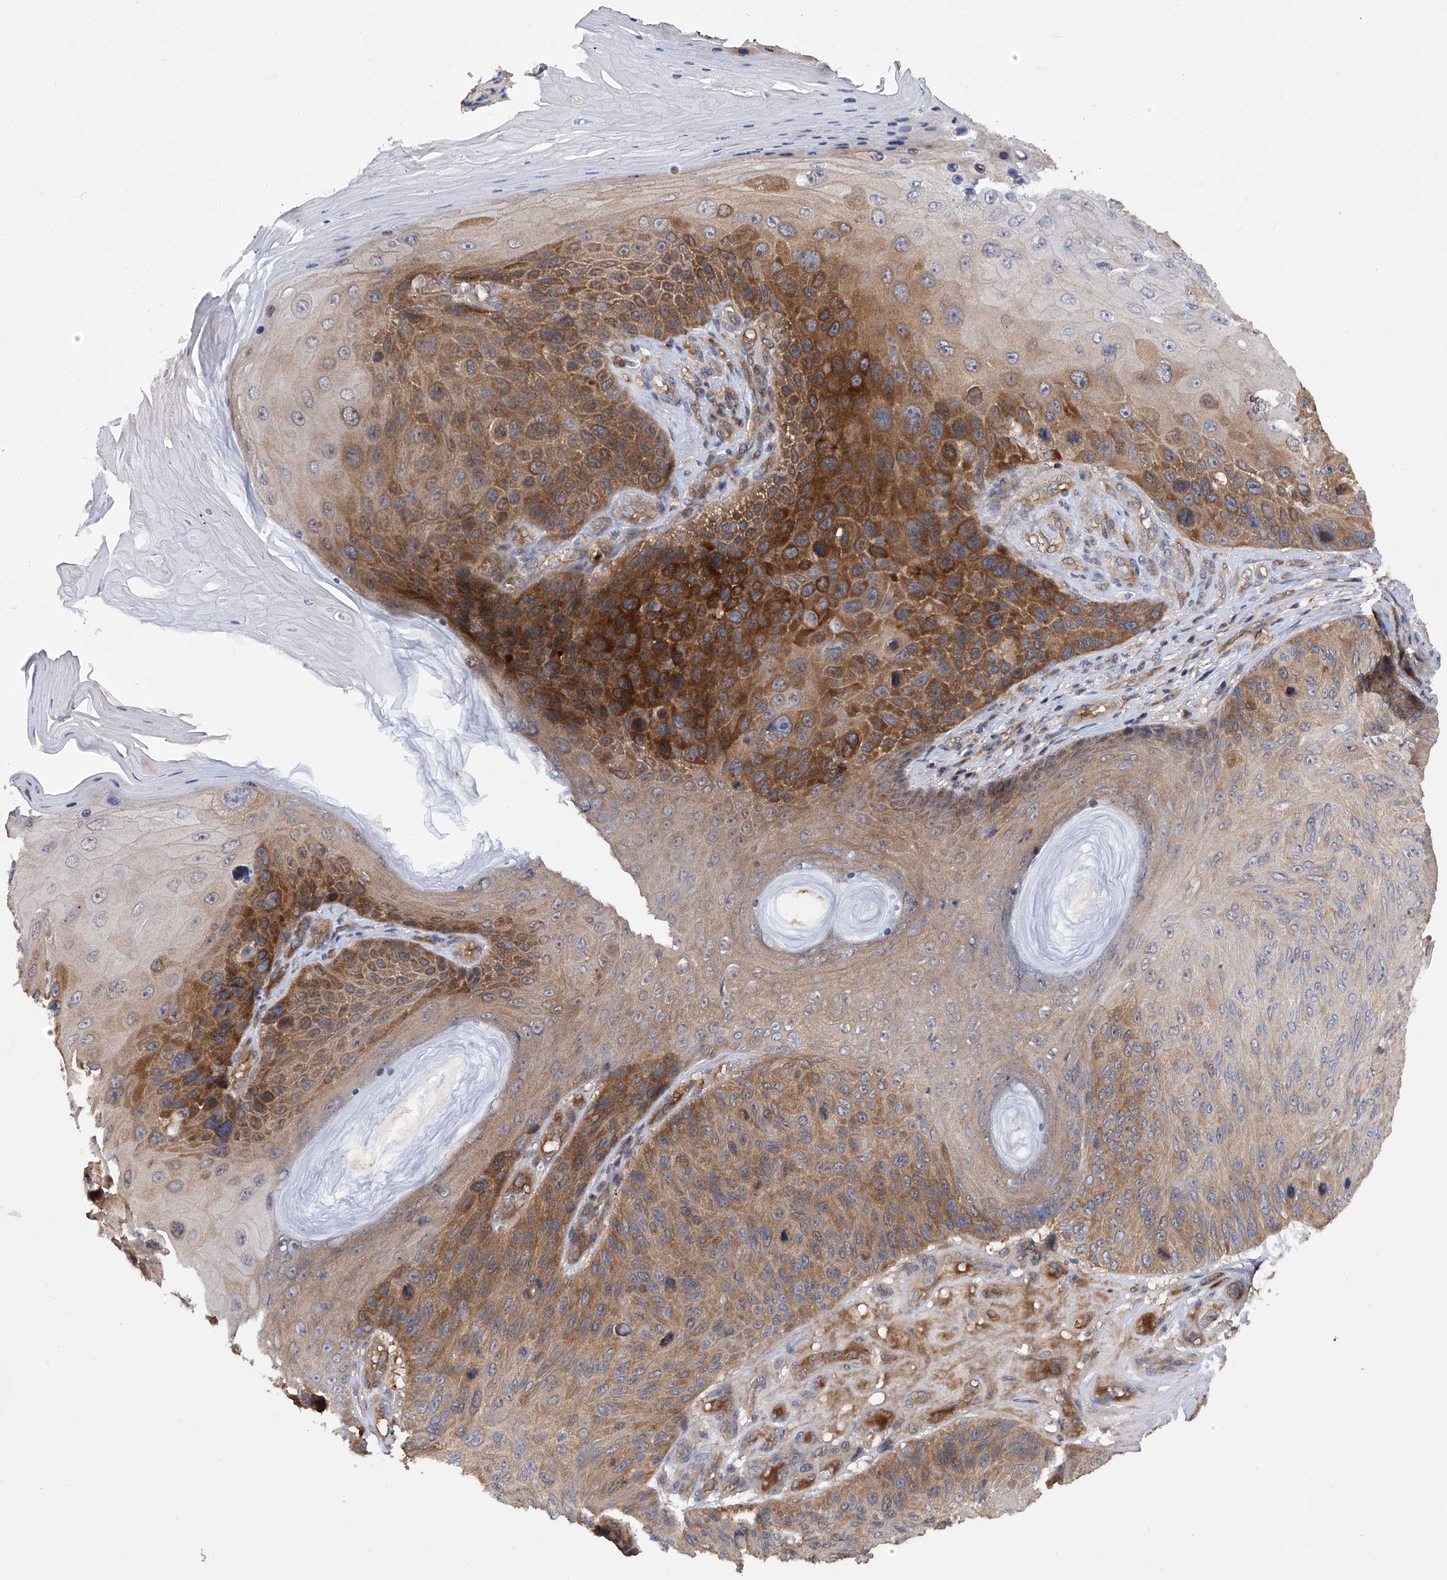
{"staining": {"intensity": "strong", "quantity": "25%-75%", "location": "cytoplasmic/membranous"}, "tissue": "skin cancer", "cell_type": "Tumor cells", "image_type": "cancer", "snomed": [{"axis": "morphology", "description": "Squamous cell carcinoma, NOS"}, {"axis": "topography", "description": "Skin"}], "caption": "The image shows immunohistochemical staining of squamous cell carcinoma (skin). There is strong cytoplasmic/membranous staining is appreciated in approximately 25%-75% of tumor cells.", "gene": "NUDT17", "patient": {"sex": "female", "age": 88}}